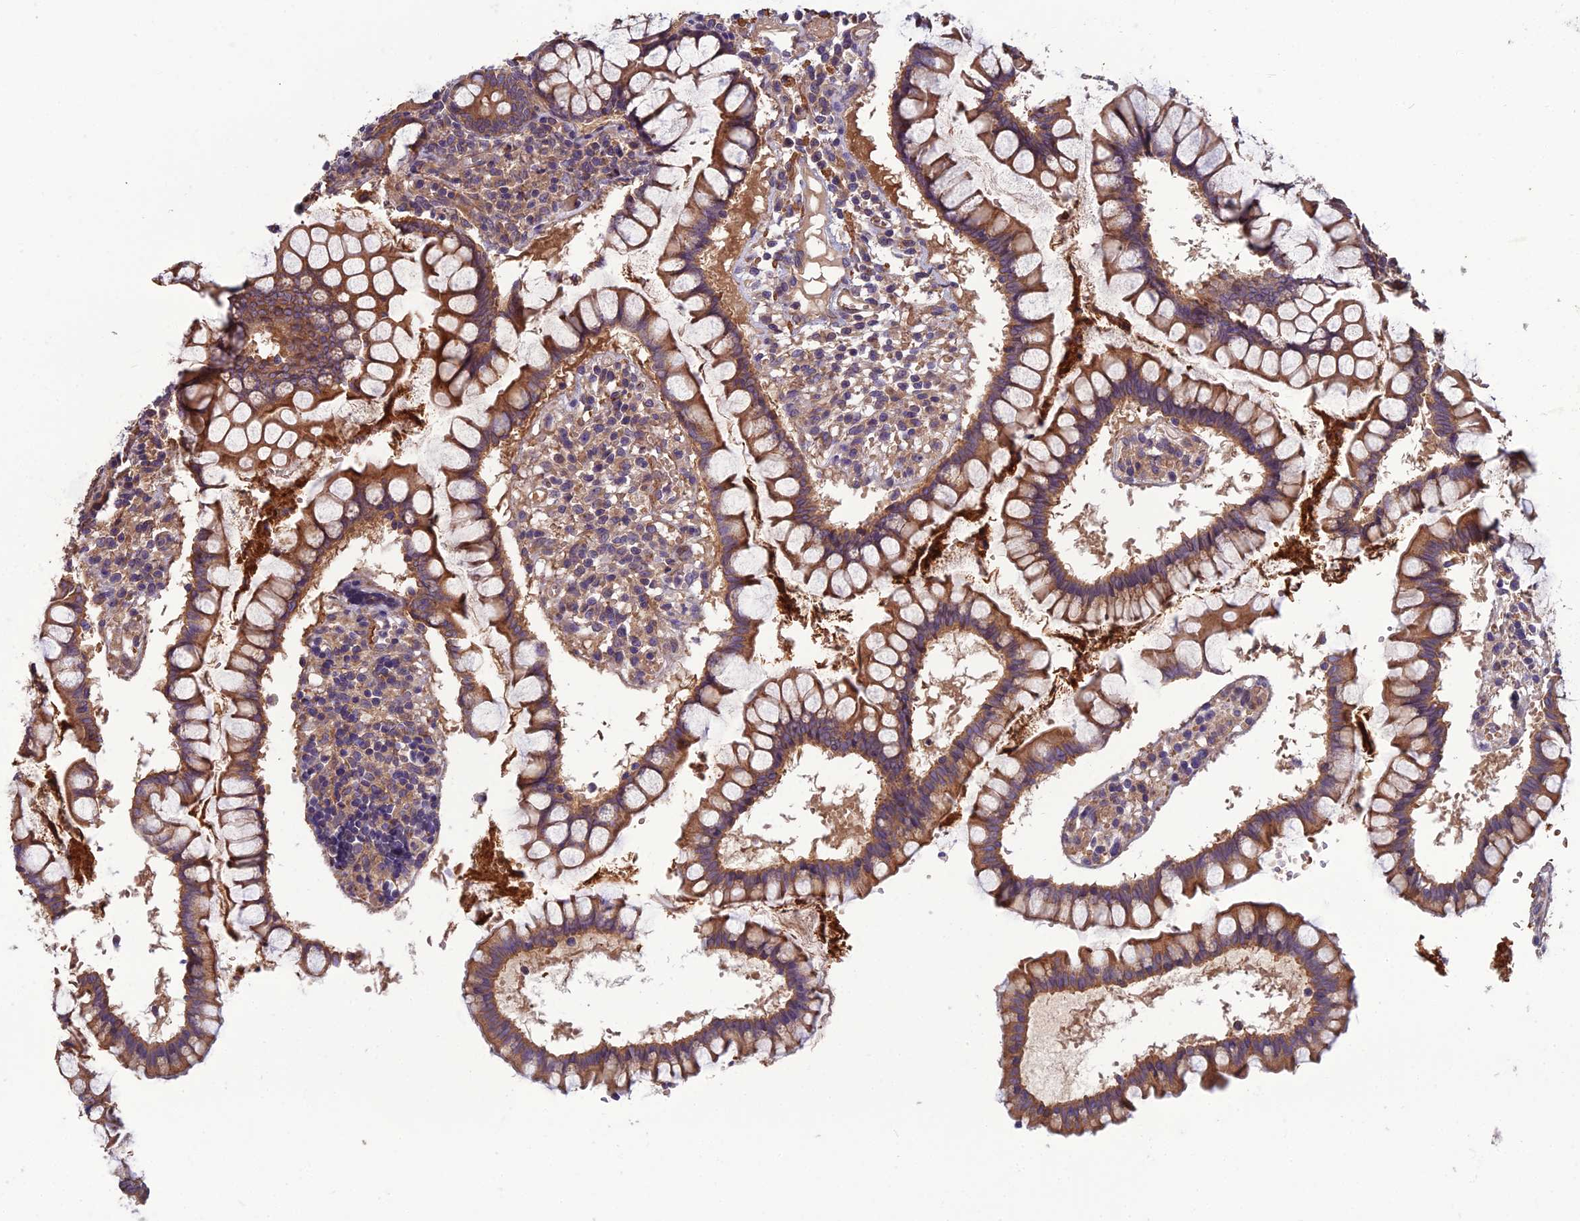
{"staining": {"intensity": "weak", "quantity": ">75%", "location": "cytoplasmic/membranous"}, "tissue": "colon", "cell_type": "Endothelial cells", "image_type": "normal", "snomed": [{"axis": "morphology", "description": "Normal tissue, NOS"}, {"axis": "morphology", "description": "Adenocarcinoma, NOS"}, {"axis": "topography", "description": "Colon"}], "caption": "Human colon stained with a brown dye displays weak cytoplasmic/membranous positive staining in approximately >75% of endothelial cells.", "gene": "WDR24", "patient": {"sex": "female", "age": 55}}